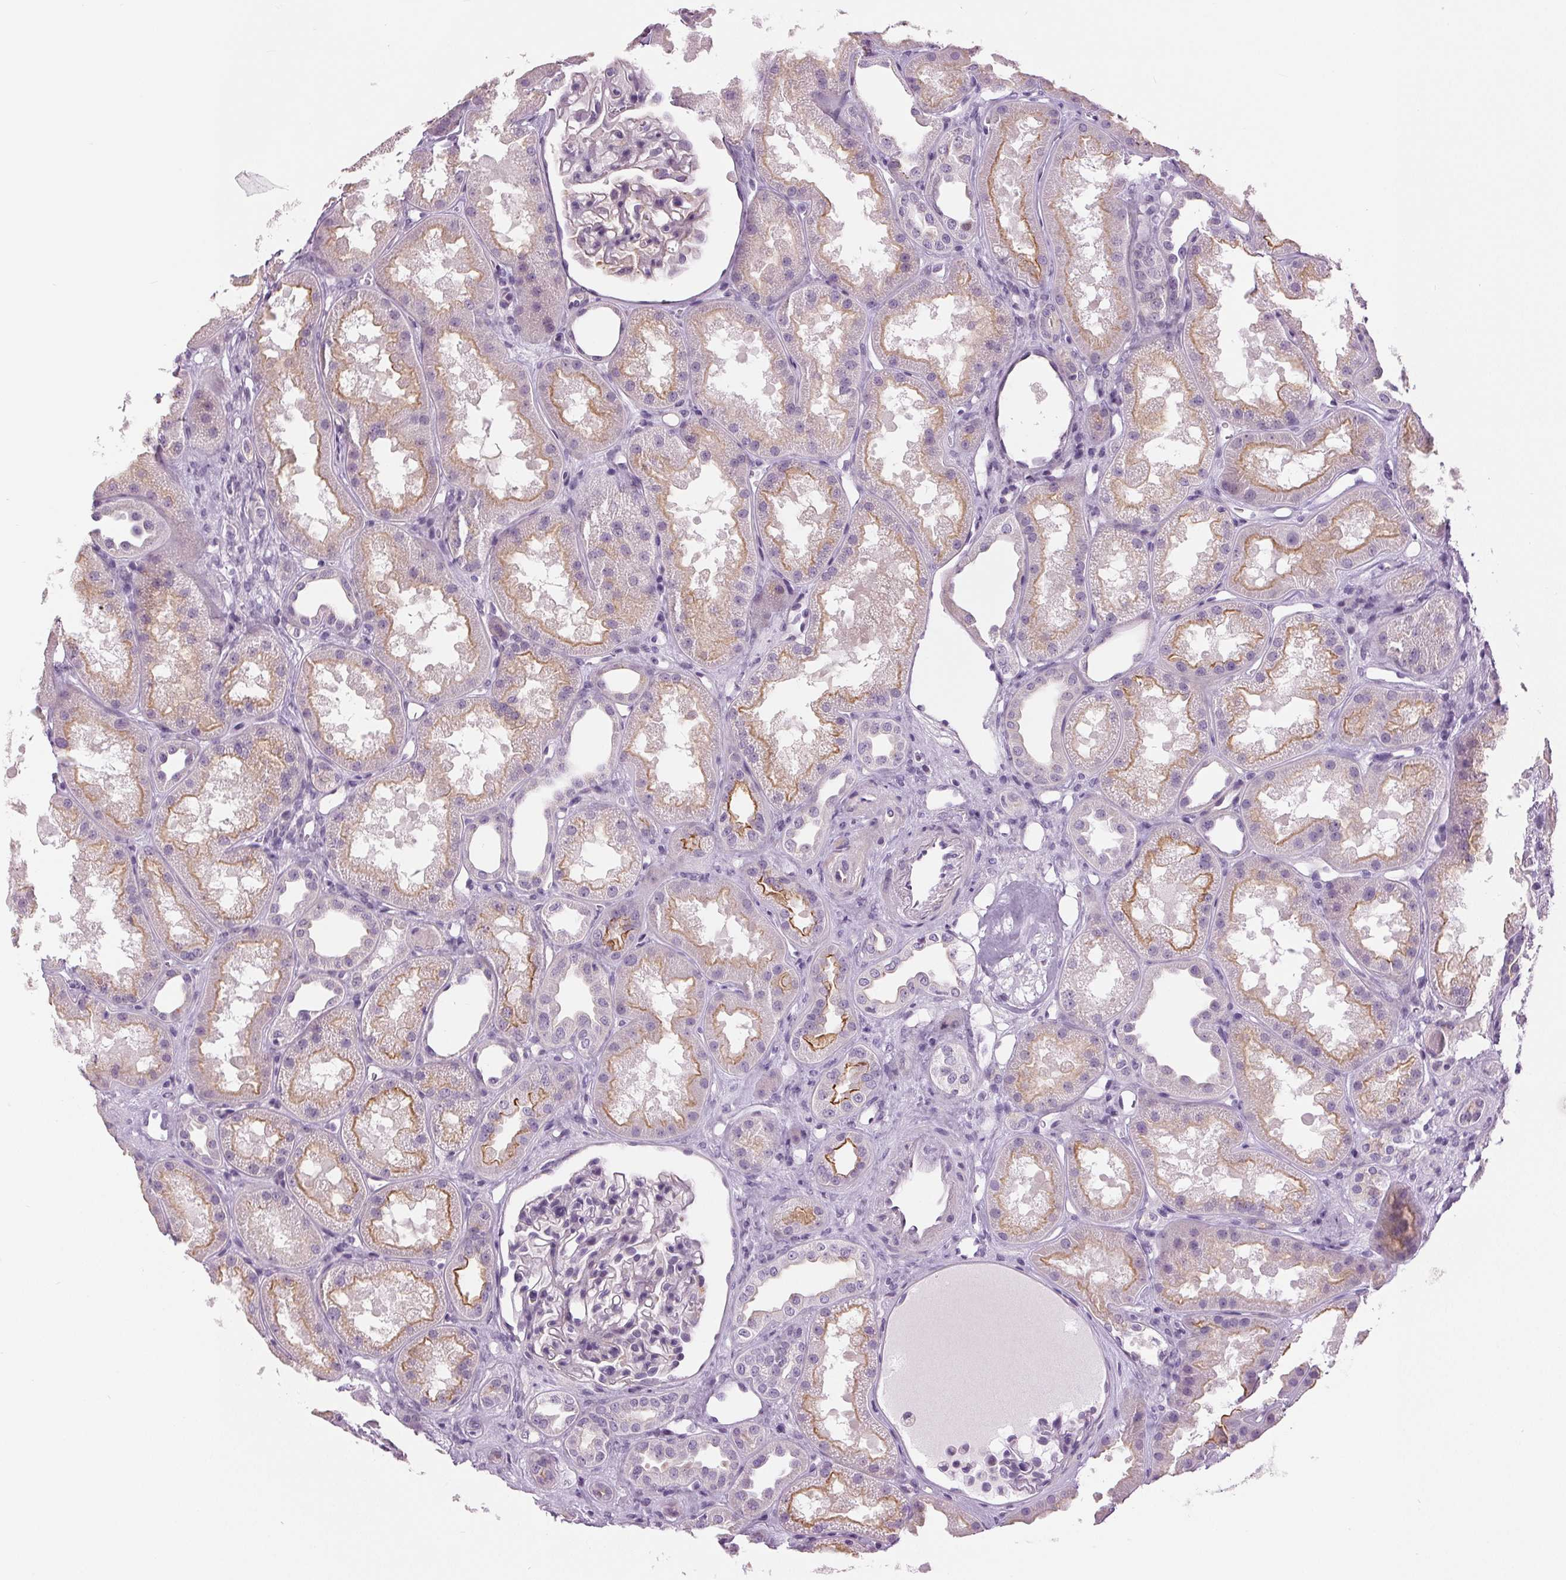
{"staining": {"intensity": "negative", "quantity": "none", "location": "none"}, "tissue": "kidney", "cell_type": "Cells in glomeruli", "image_type": "normal", "snomed": [{"axis": "morphology", "description": "Normal tissue, NOS"}, {"axis": "topography", "description": "Kidney"}], "caption": "Kidney was stained to show a protein in brown. There is no significant staining in cells in glomeruli. (DAB (3,3'-diaminobenzidine) immunohistochemistry with hematoxylin counter stain).", "gene": "MISP", "patient": {"sex": "male", "age": 61}}